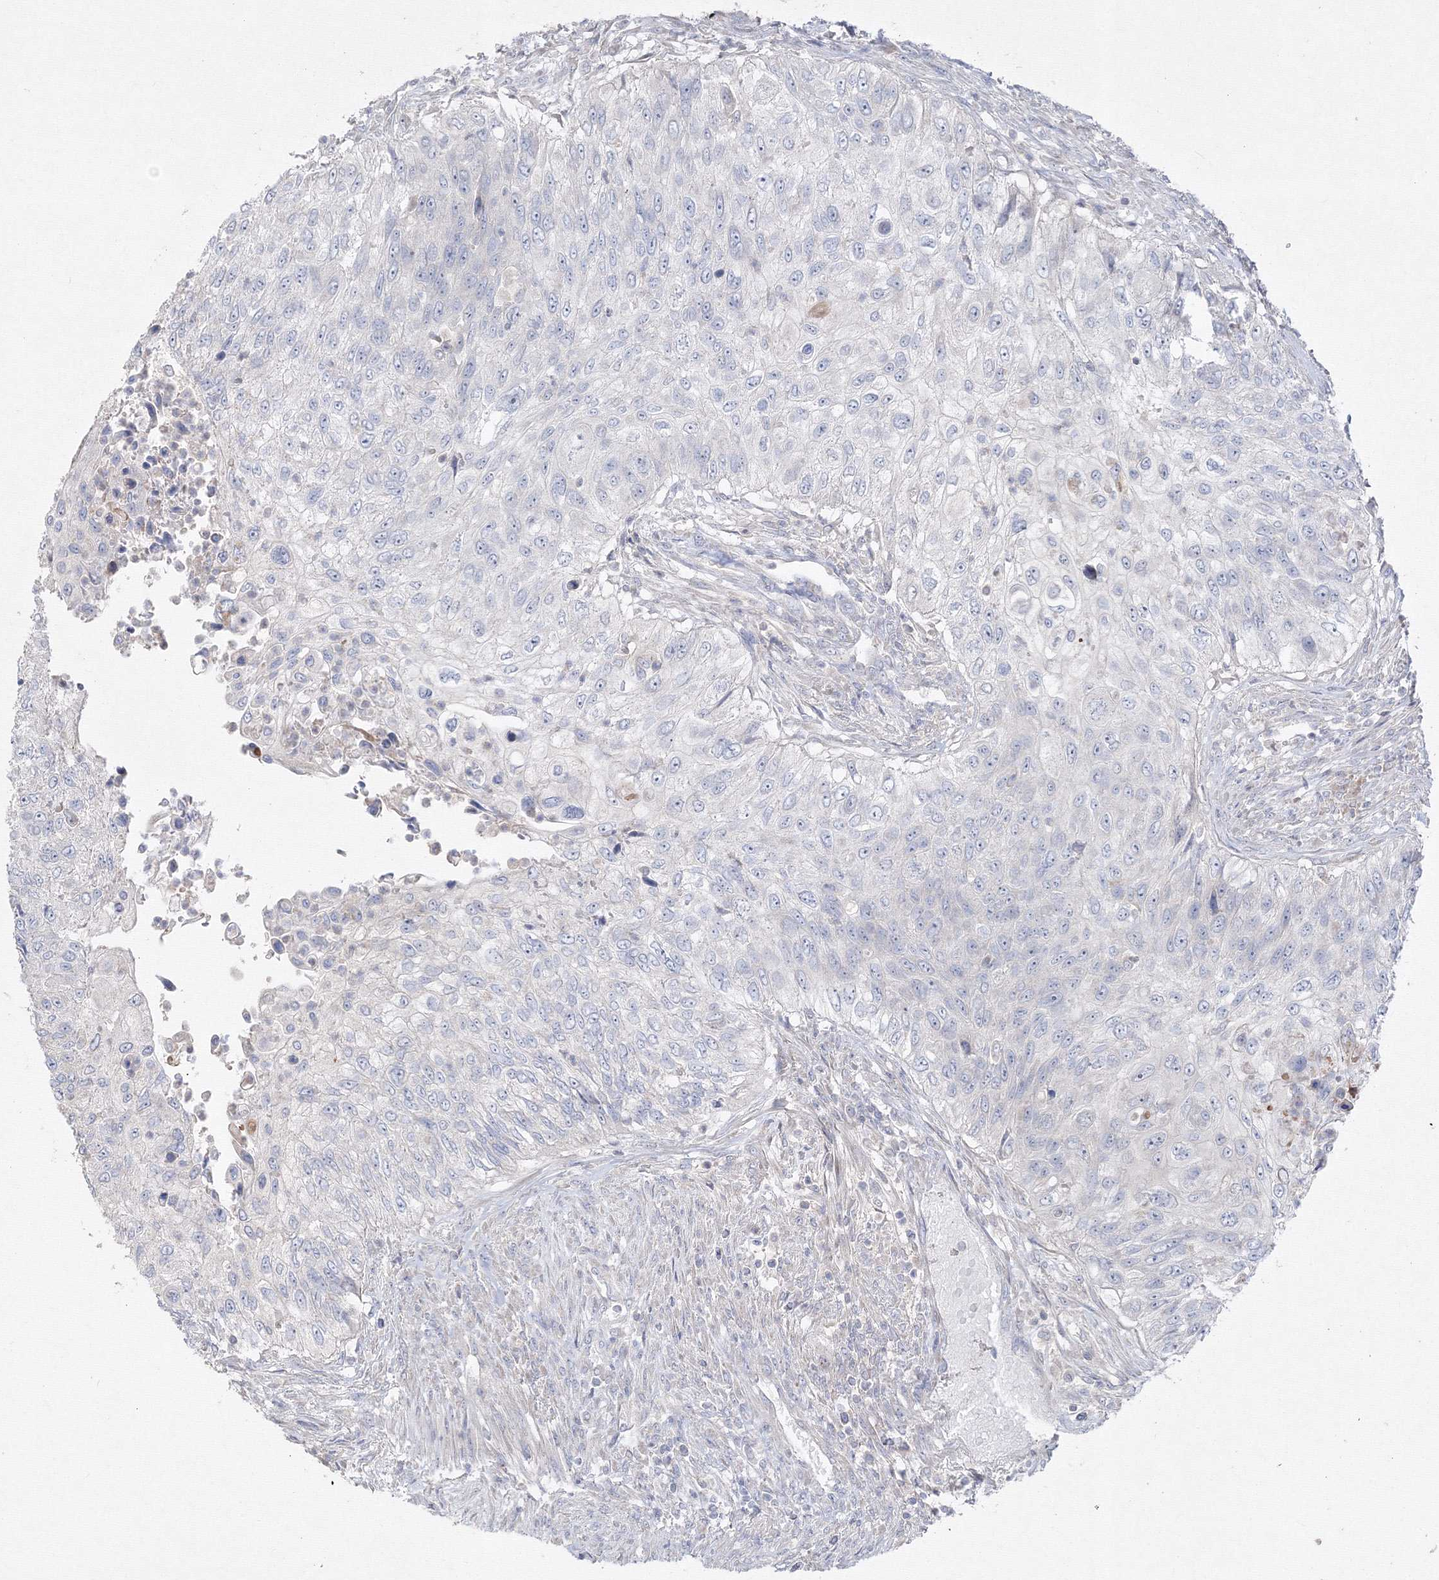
{"staining": {"intensity": "negative", "quantity": "none", "location": "none"}, "tissue": "urothelial cancer", "cell_type": "Tumor cells", "image_type": "cancer", "snomed": [{"axis": "morphology", "description": "Urothelial carcinoma, High grade"}, {"axis": "topography", "description": "Urinary bladder"}], "caption": "High magnification brightfield microscopy of urothelial cancer stained with DAB (brown) and counterstained with hematoxylin (blue): tumor cells show no significant staining.", "gene": "FBXL8", "patient": {"sex": "female", "age": 60}}